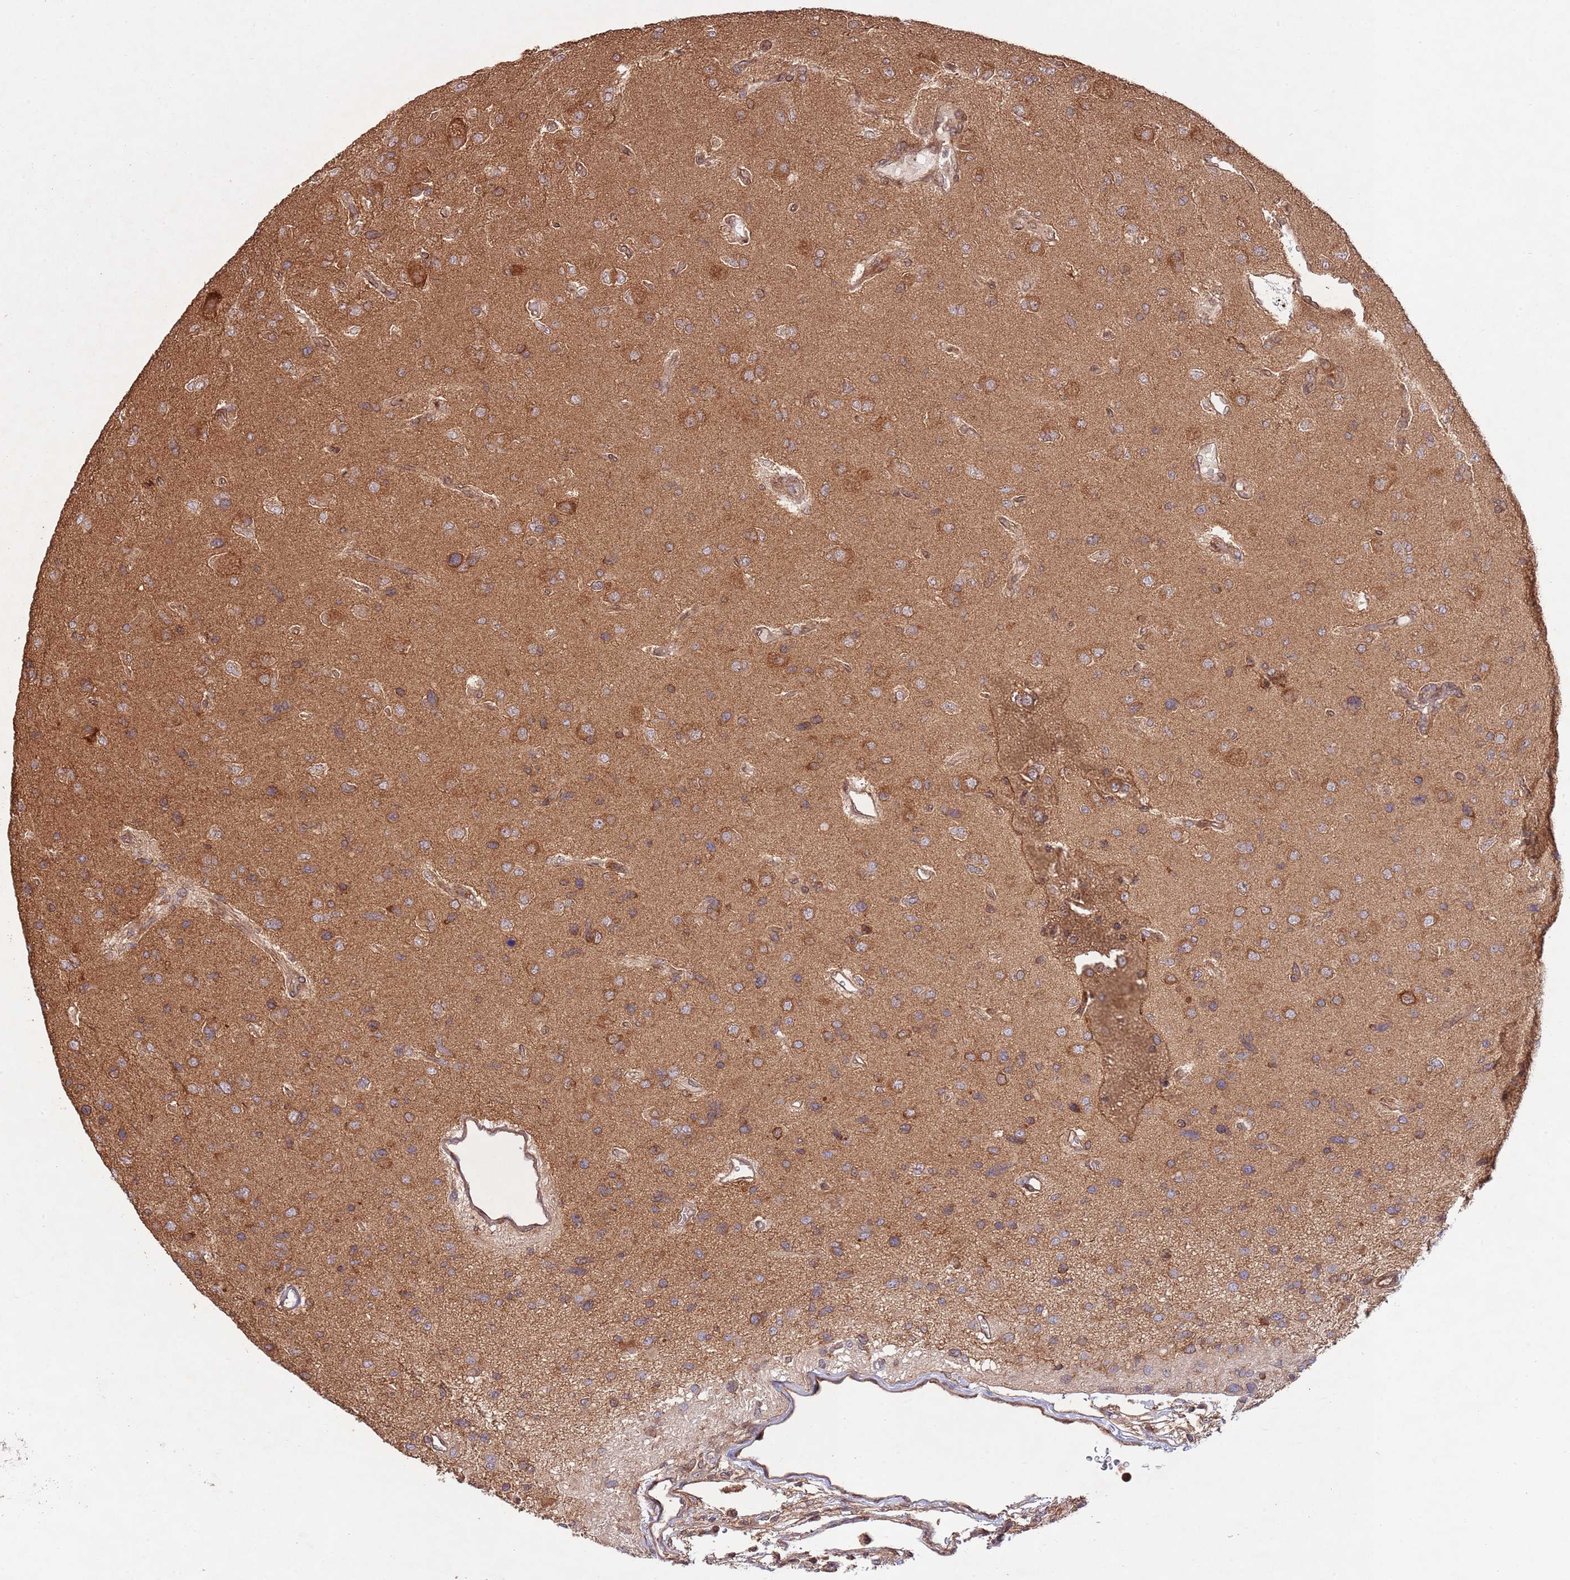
{"staining": {"intensity": "strong", "quantity": "25%-75%", "location": "cytoplasmic/membranous"}, "tissue": "glioma", "cell_type": "Tumor cells", "image_type": "cancer", "snomed": [{"axis": "morphology", "description": "Glioma, malignant, High grade"}, {"axis": "topography", "description": "Brain"}], "caption": "Immunohistochemistry (IHC) of glioma demonstrates high levels of strong cytoplasmic/membranous positivity in about 25%-75% of tumor cells.", "gene": "RNF19B", "patient": {"sex": "male", "age": 77}}